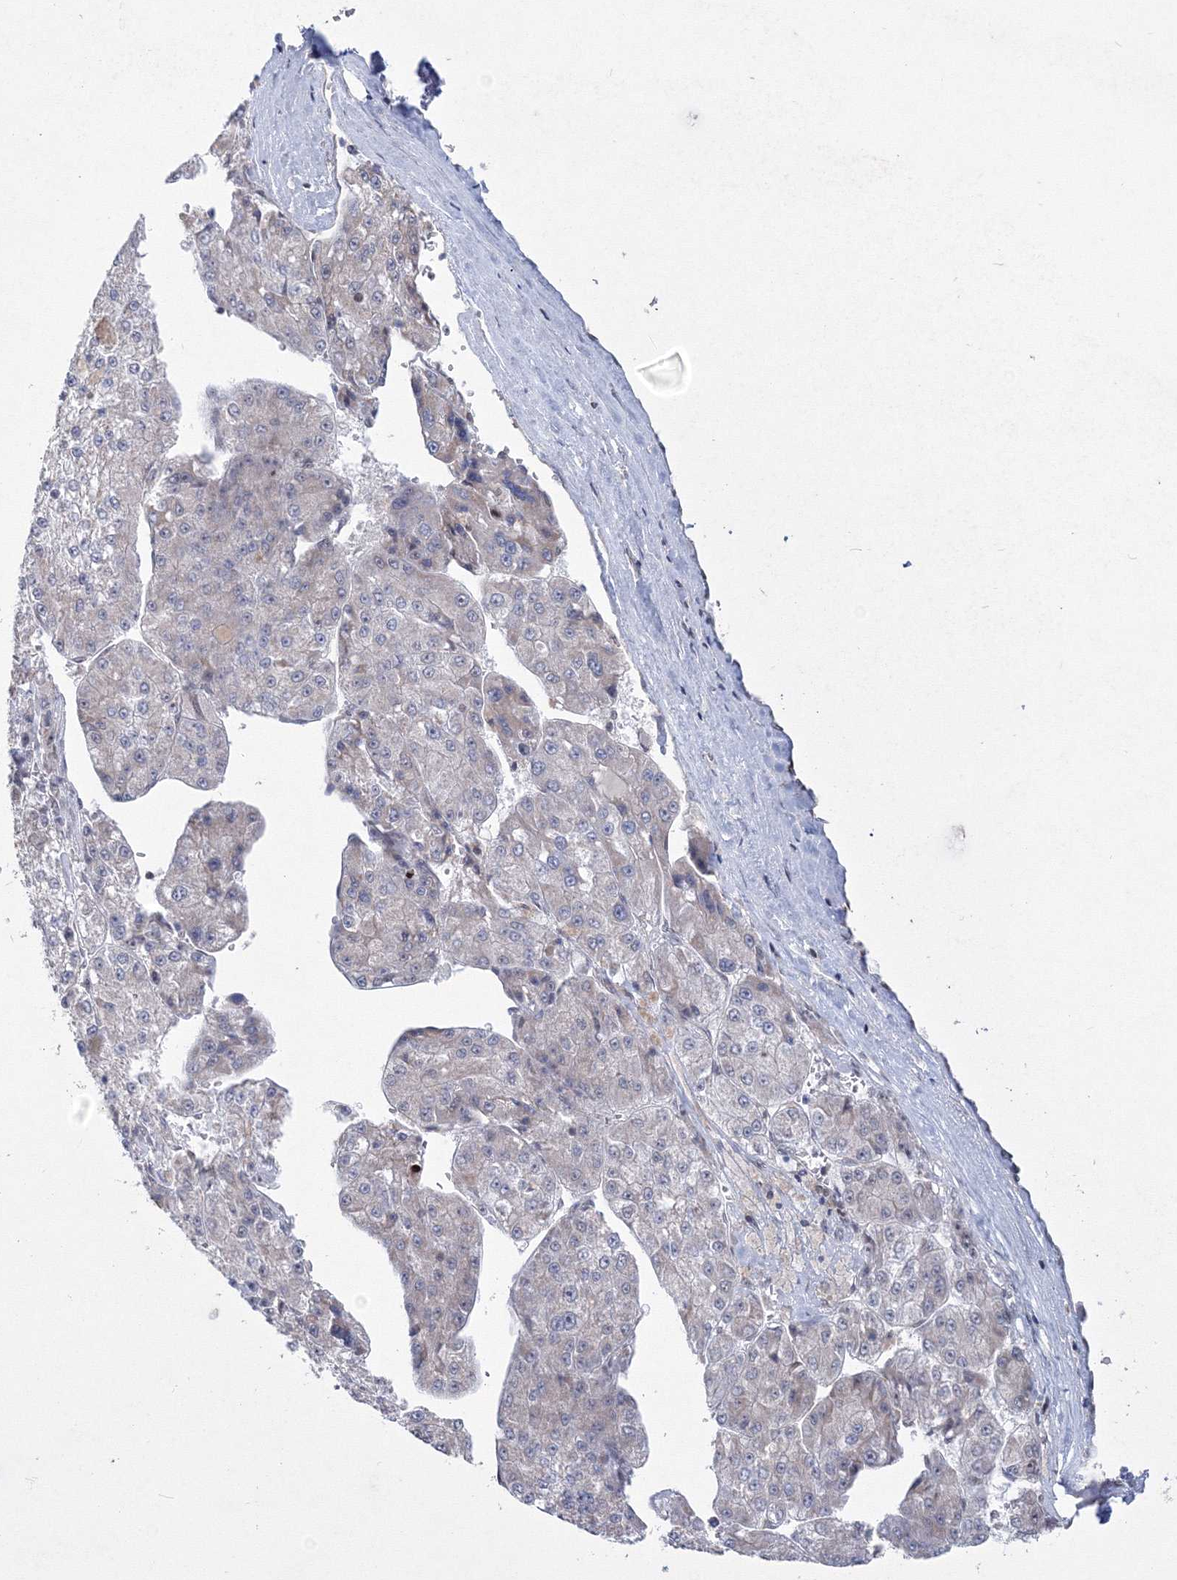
{"staining": {"intensity": "weak", "quantity": "<25%", "location": "nuclear"}, "tissue": "liver cancer", "cell_type": "Tumor cells", "image_type": "cancer", "snomed": [{"axis": "morphology", "description": "Carcinoma, Hepatocellular, NOS"}, {"axis": "topography", "description": "Liver"}], "caption": "Tumor cells show no significant positivity in liver hepatocellular carcinoma.", "gene": "GRSF1", "patient": {"sex": "female", "age": 73}}